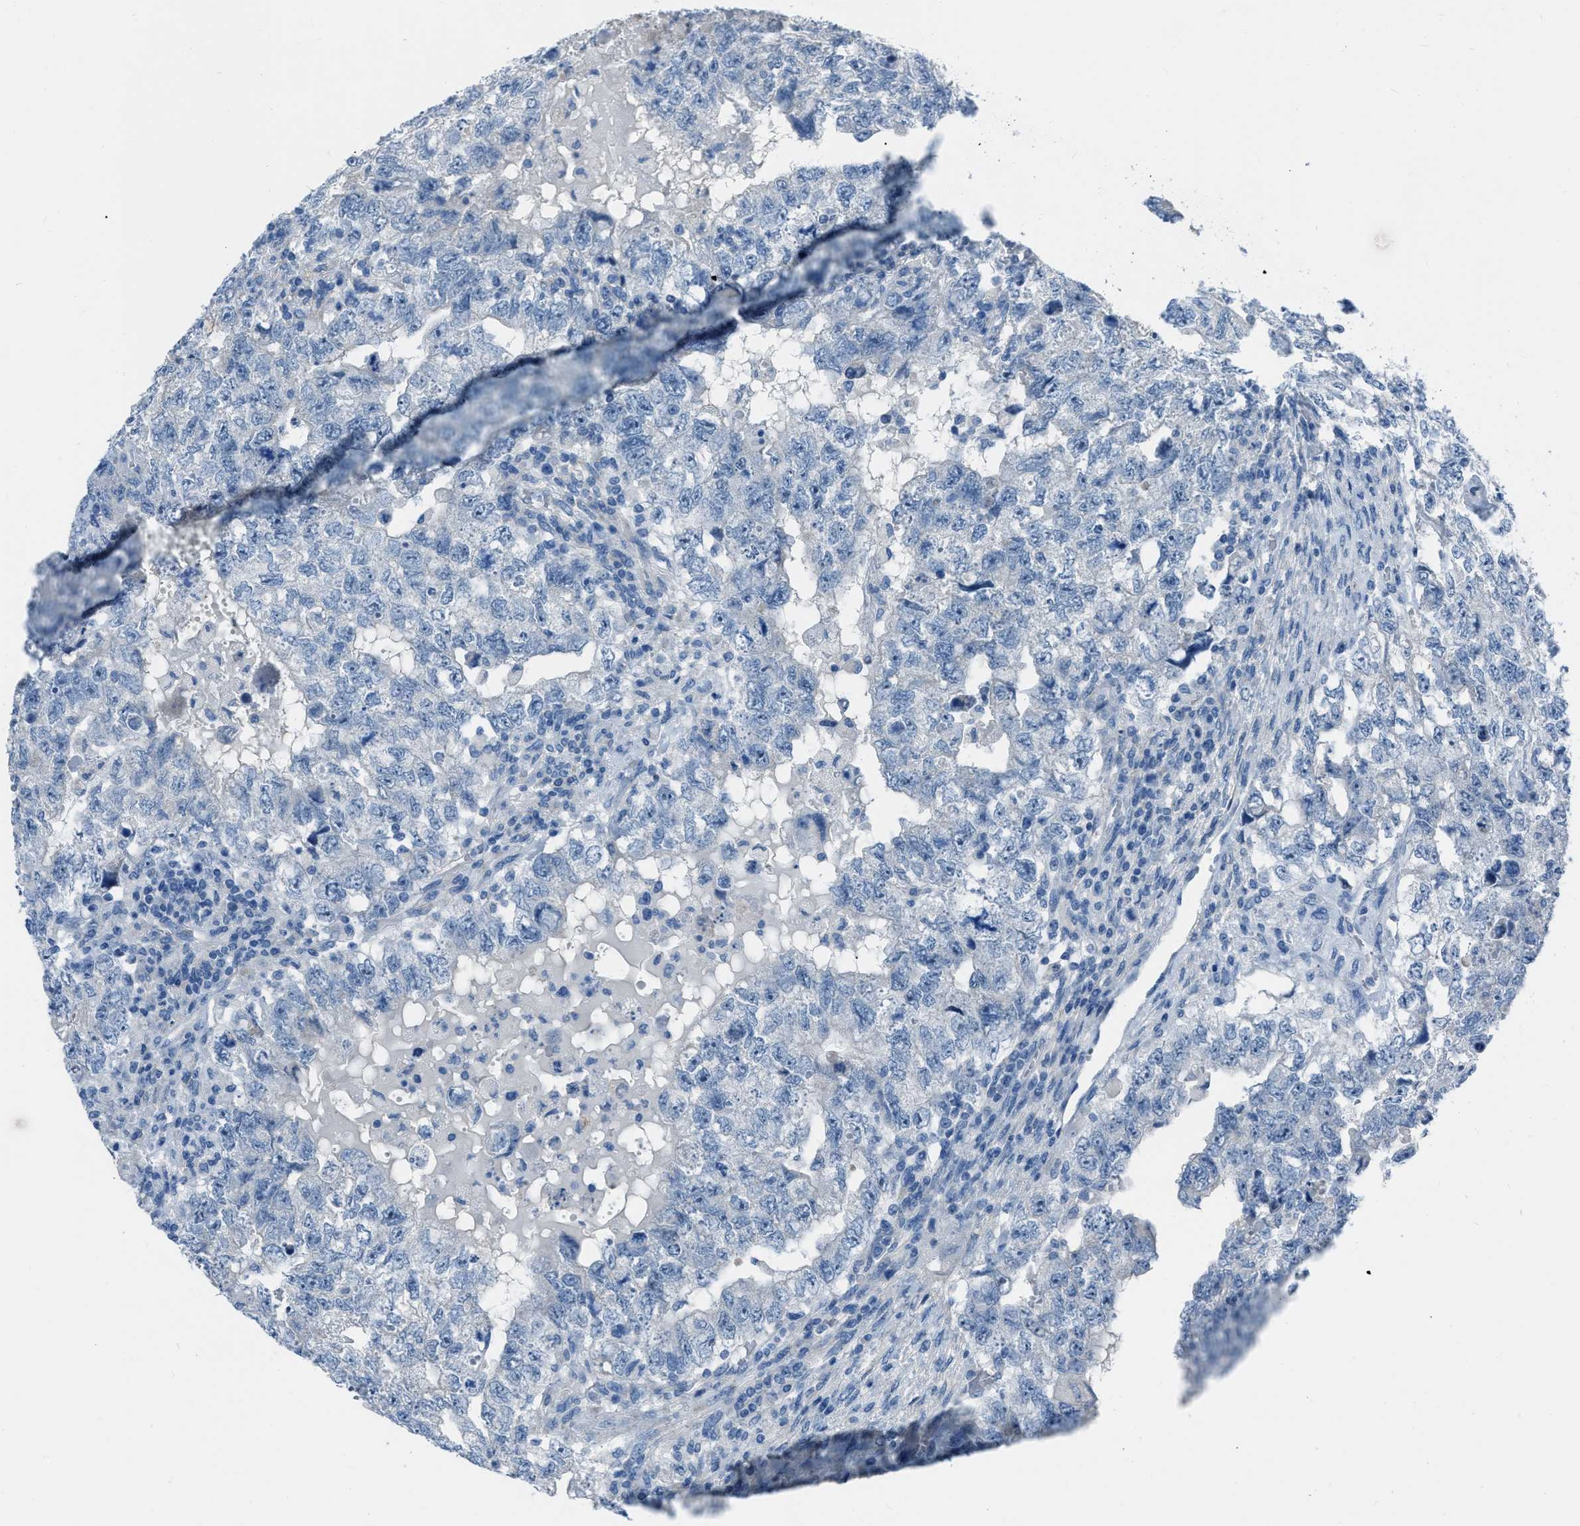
{"staining": {"intensity": "negative", "quantity": "none", "location": "none"}, "tissue": "testis cancer", "cell_type": "Tumor cells", "image_type": "cancer", "snomed": [{"axis": "morphology", "description": "Carcinoma, Embryonal, NOS"}, {"axis": "topography", "description": "Testis"}], "caption": "Image shows no significant protein positivity in tumor cells of testis cancer. (Brightfield microscopy of DAB immunohistochemistry at high magnification).", "gene": "SPATC1L", "patient": {"sex": "male", "age": 36}}